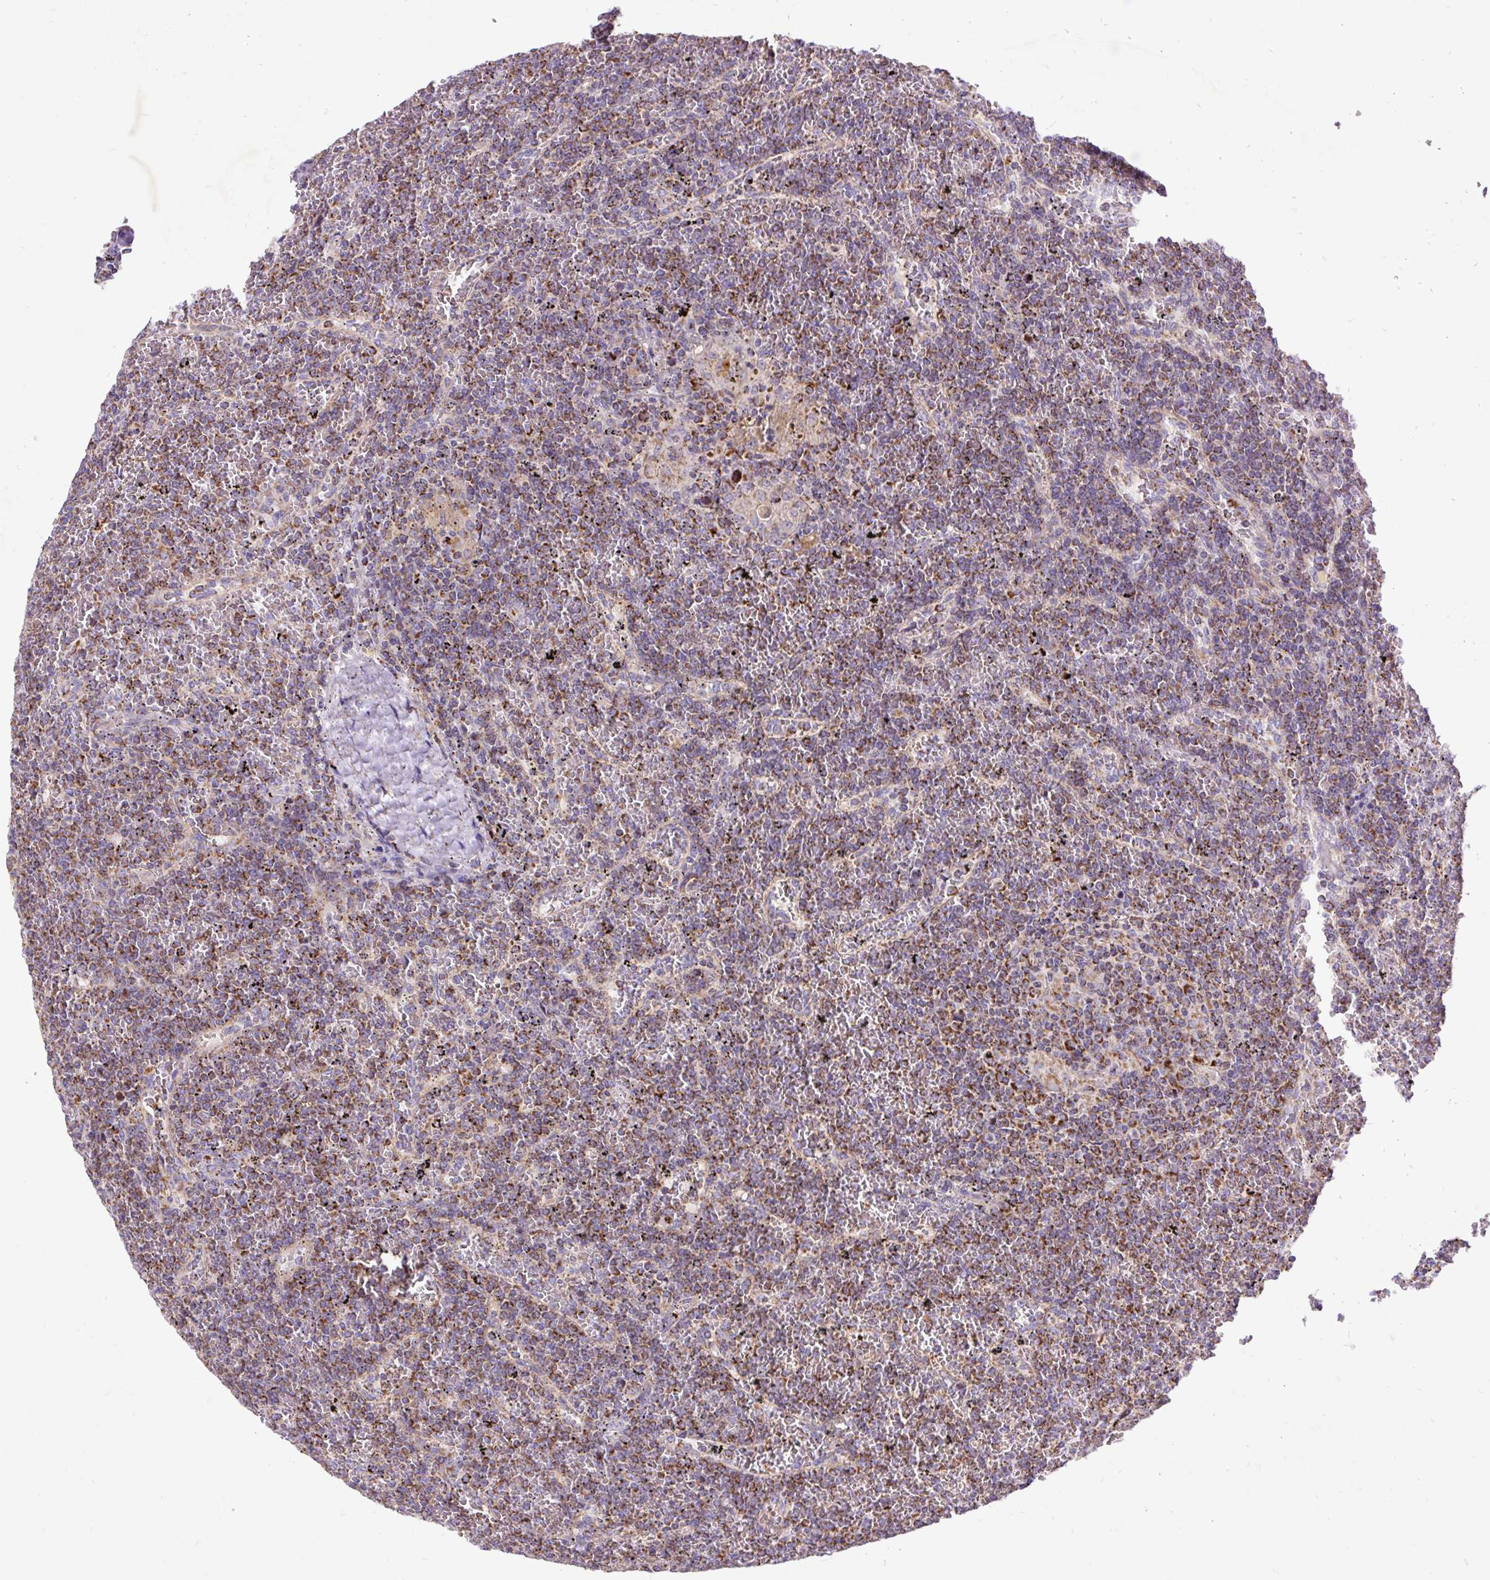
{"staining": {"intensity": "moderate", "quantity": ">75%", "location": "cytoplasmic/membranous"}, "tissue": "lymphoma", "cell_type": "Tumor cells", "image_type": "cancer", "snomed": [{"axis": "morphology", "description": "Malignant lymphoma, non-Hodgkin's type, Low grade"}, {"axis": "topography", "description": "Spleen"}], "caption": "There is medium levels of moderate cytoplasmic/membranous expression in tumor cells of lymphoma, as demonstrated by immunohistochemical staining (brown color).", "gene": "TOMM40", "patient": {"sex": "female", "age": 19}}